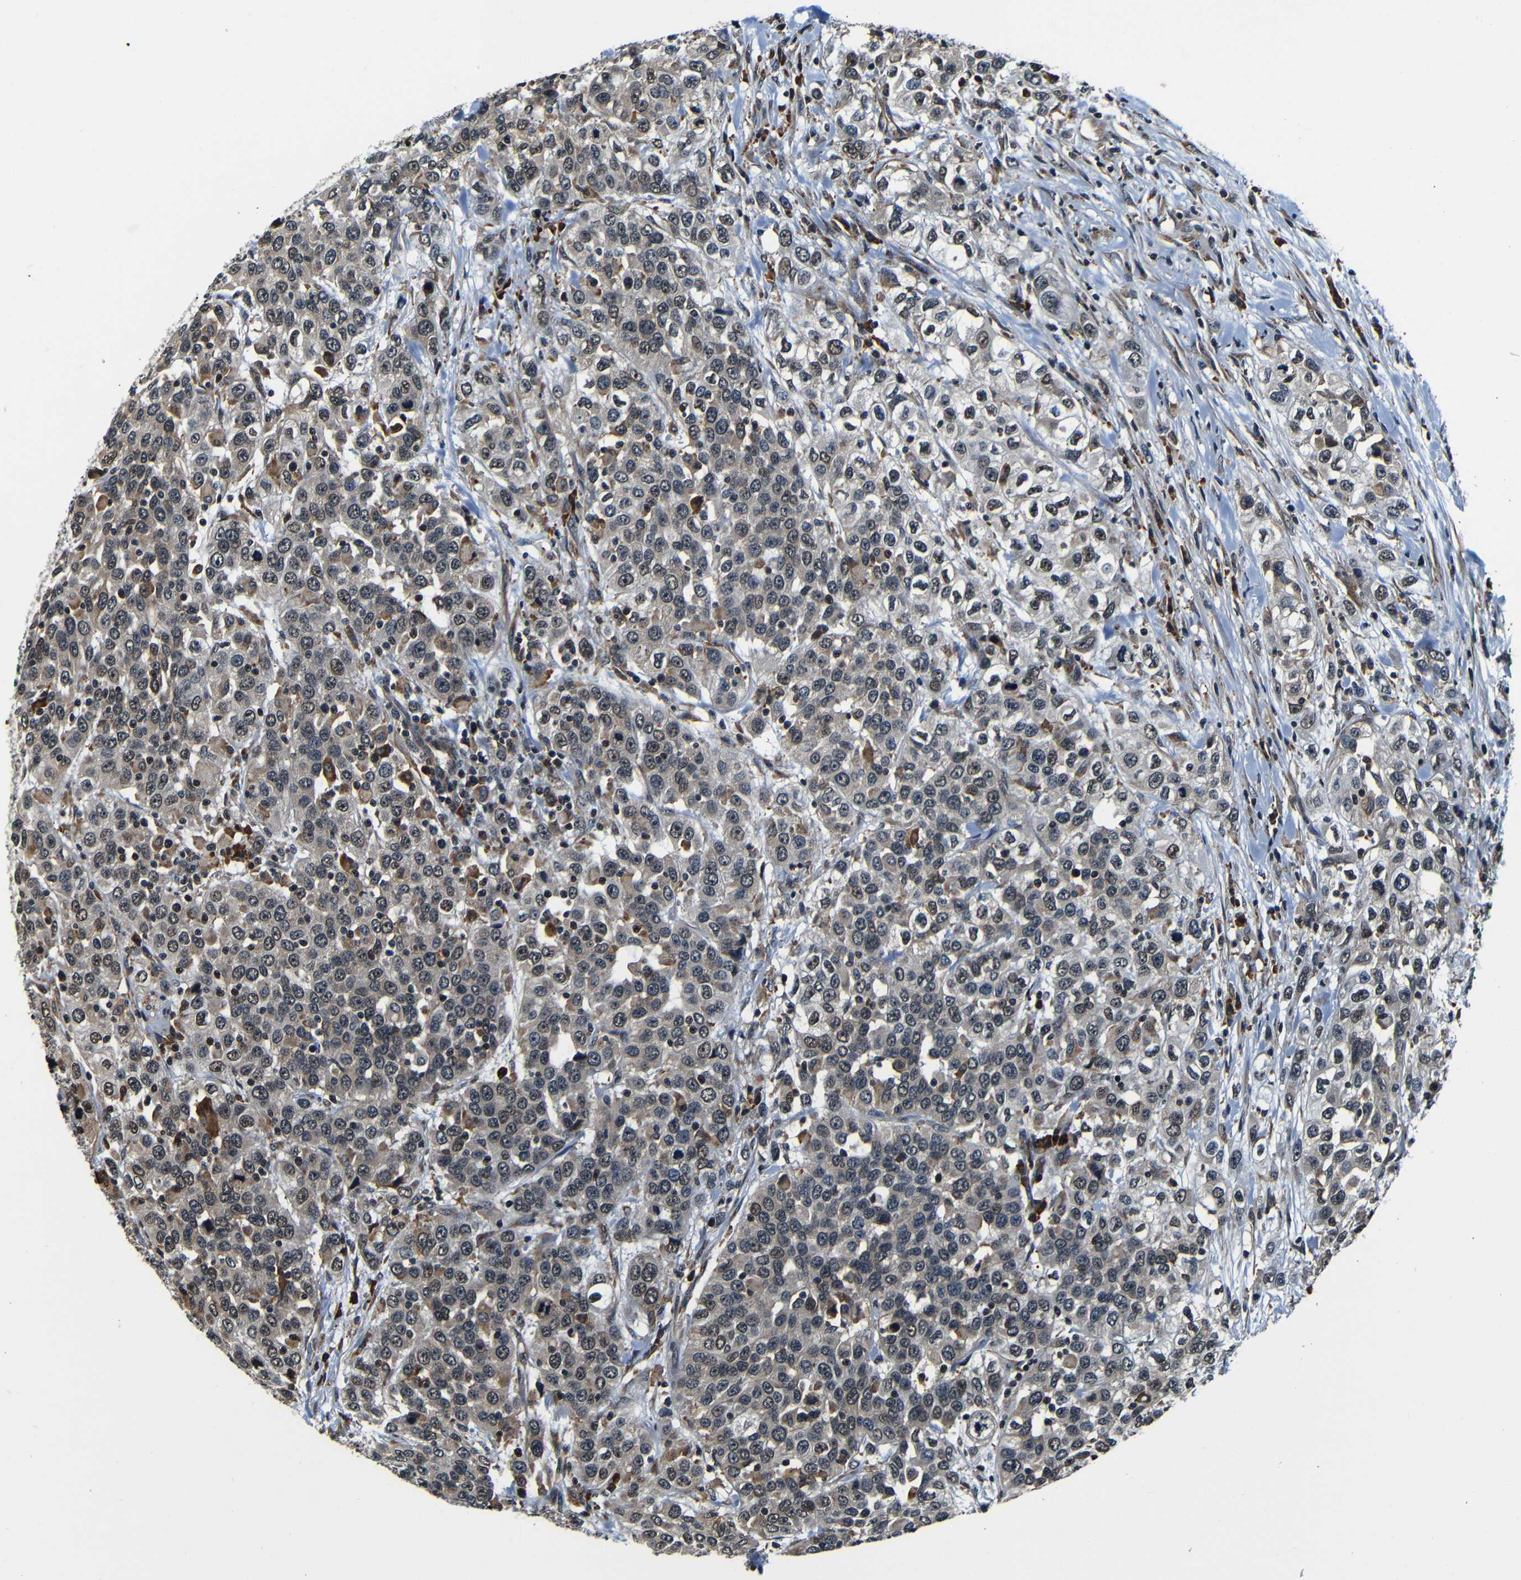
{"staining": {"intensity": "weak", "quantity": ">75%", "location": "cytoplasmic/membranous,nuclear"}, "tissue": "urothelial cancer", "cell_type": "Tumor cells", "image_type": "cancer", "snomed": [{"axis": "morphology", "description": "Urothelial carcinoma, High grade"}, {"axis": "topography", "description": "Urinary bladder"}], "caption": "Immunohistochemical staining of high-grade urothelial carcinoma reveals low levels of weak cytoplasmic/membranous and nuclear protein staining in about >75% of tumor cells.", "gene": "NCBP3", "patient": {"sex": "female", "age": 80}}